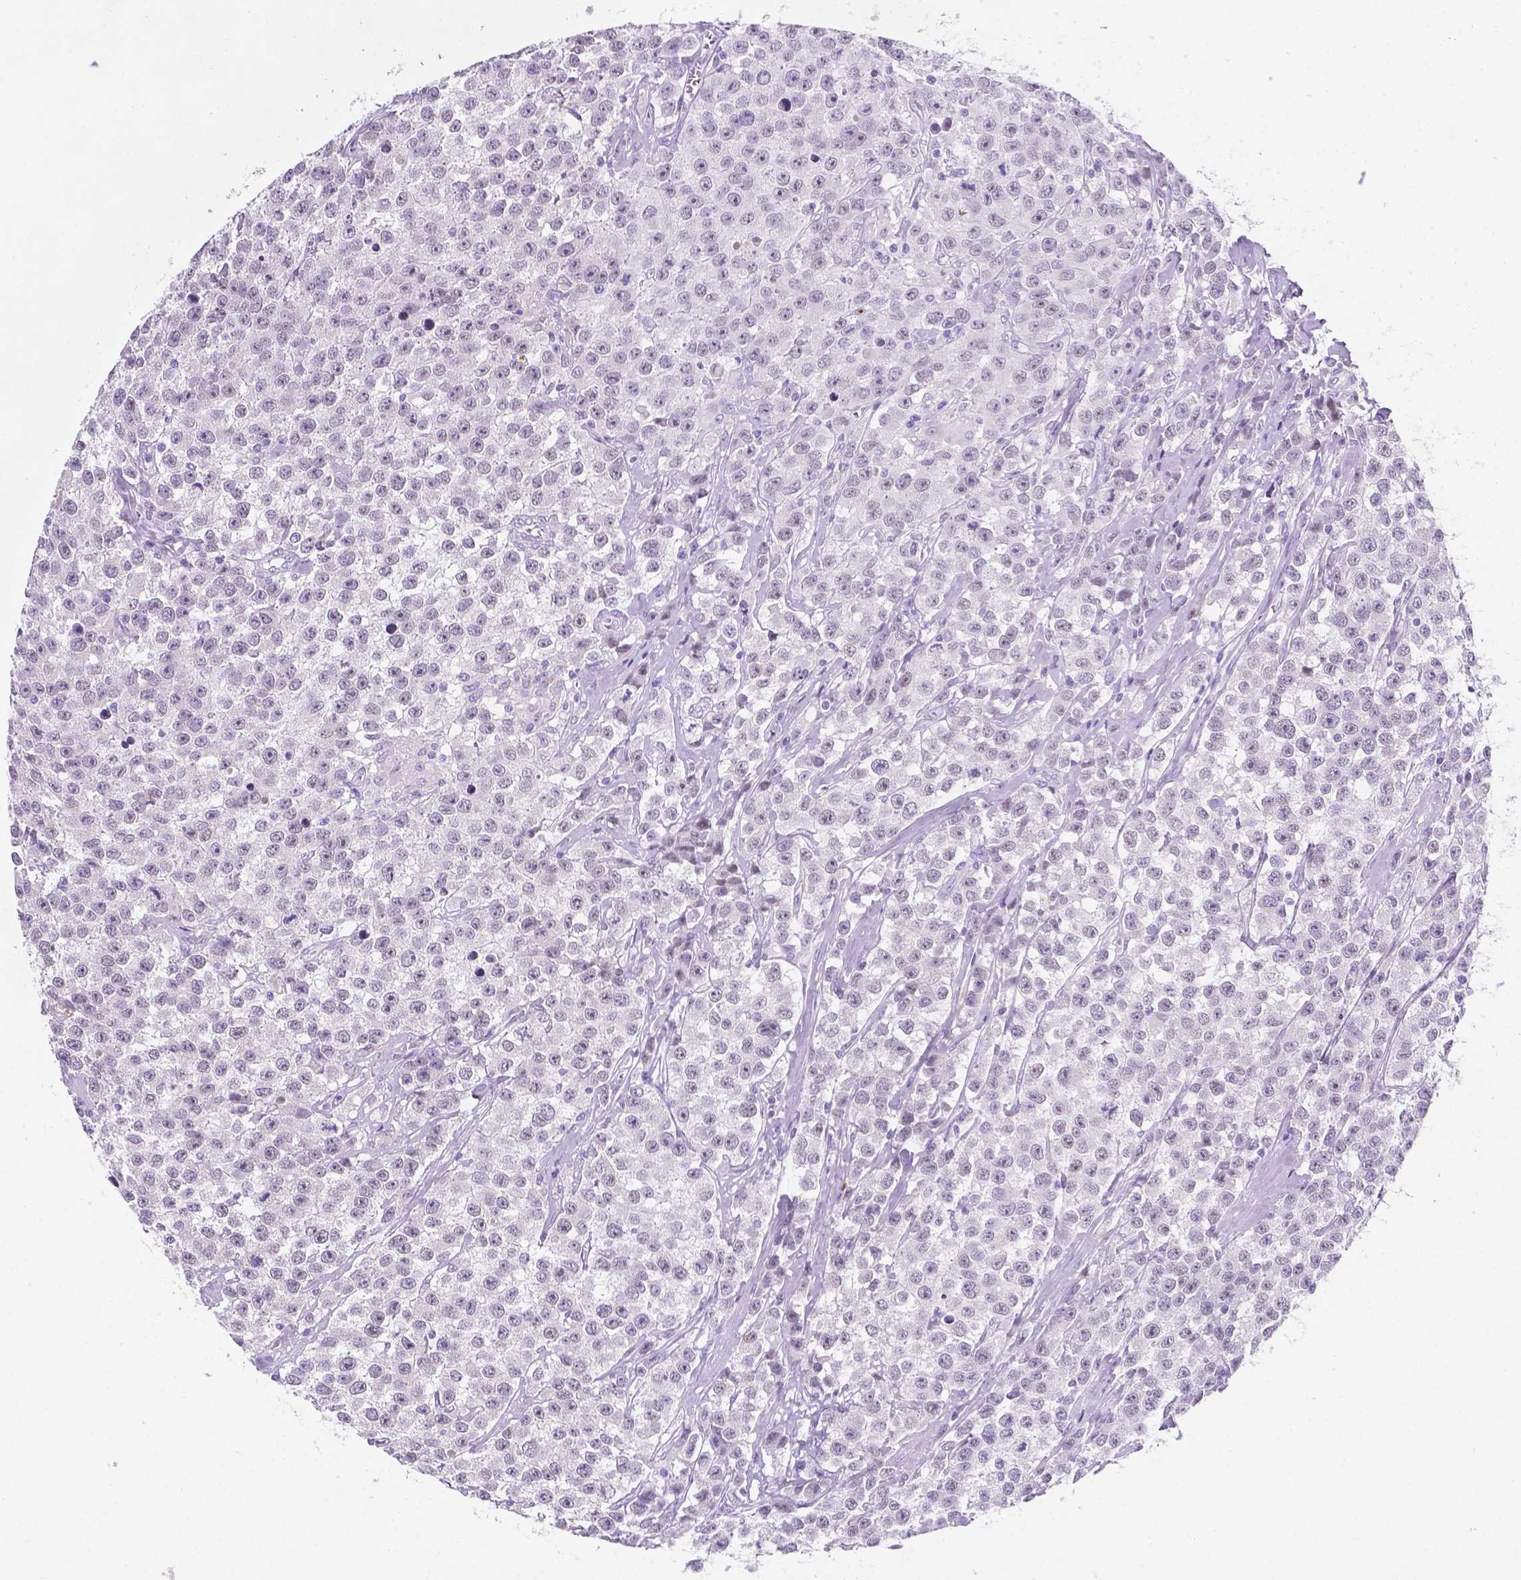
{"staining": {"intensity": "negative", "quantity": "none", "location": "none"}, "tissue": "testis cancer", "cell_type": "Tumor cells", "image_type": "cancer", "snomed": [{"axis": "morphology", "description": "Seminoma, NOS"}, {"axis": "topography", "description": "Testis"}], "caption": "DAB (3,3'-diaminobenzidine) immunohistochemical staining of human testis seminoma demonstrates no significant positivity in tumor cells.", "gene": "EBLN2", "patient": {"sex": "male", "age": 59}}